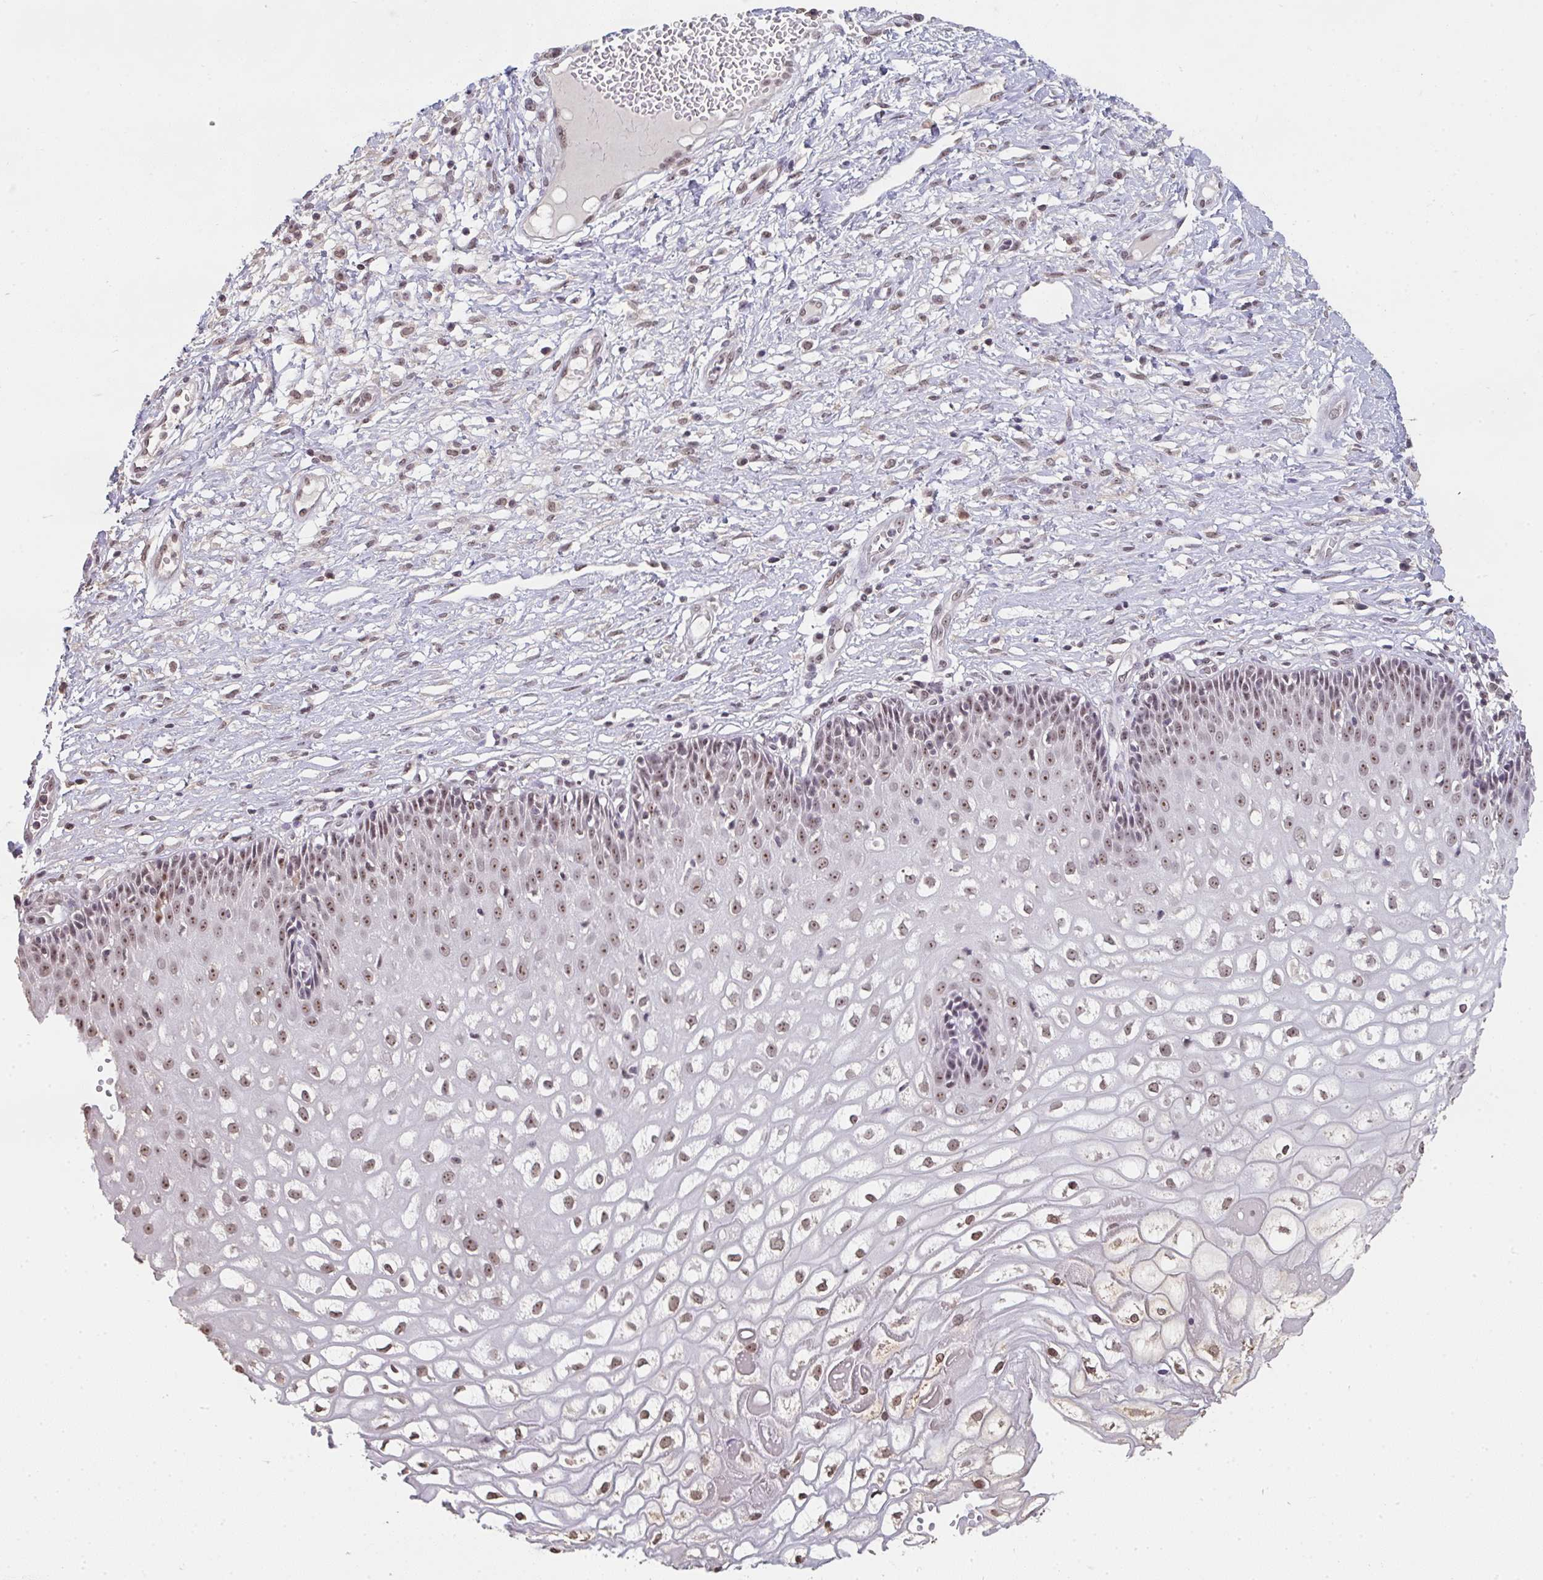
{"staining": {"intensity": "moderate", "quantity": ">75%", "location": "nuclear"}, "tissue": "cervix", "cell_type": "Glandular cells", "image_type": "normal", "snomed": [{"axis": "morphology", "description": "Normal tissue, NOS"}, {"axis": "topography", "description": "Cervix"}], "caption": "Cervix stained with DAB (3,3'-diaminobenzidine) immunohistochemistry (IHC) displays medium levels of moderate nuclear staining in about >75% of glandular cells.", "gene": "DKC1", "patient": {"sex": "female", "age": 36}}